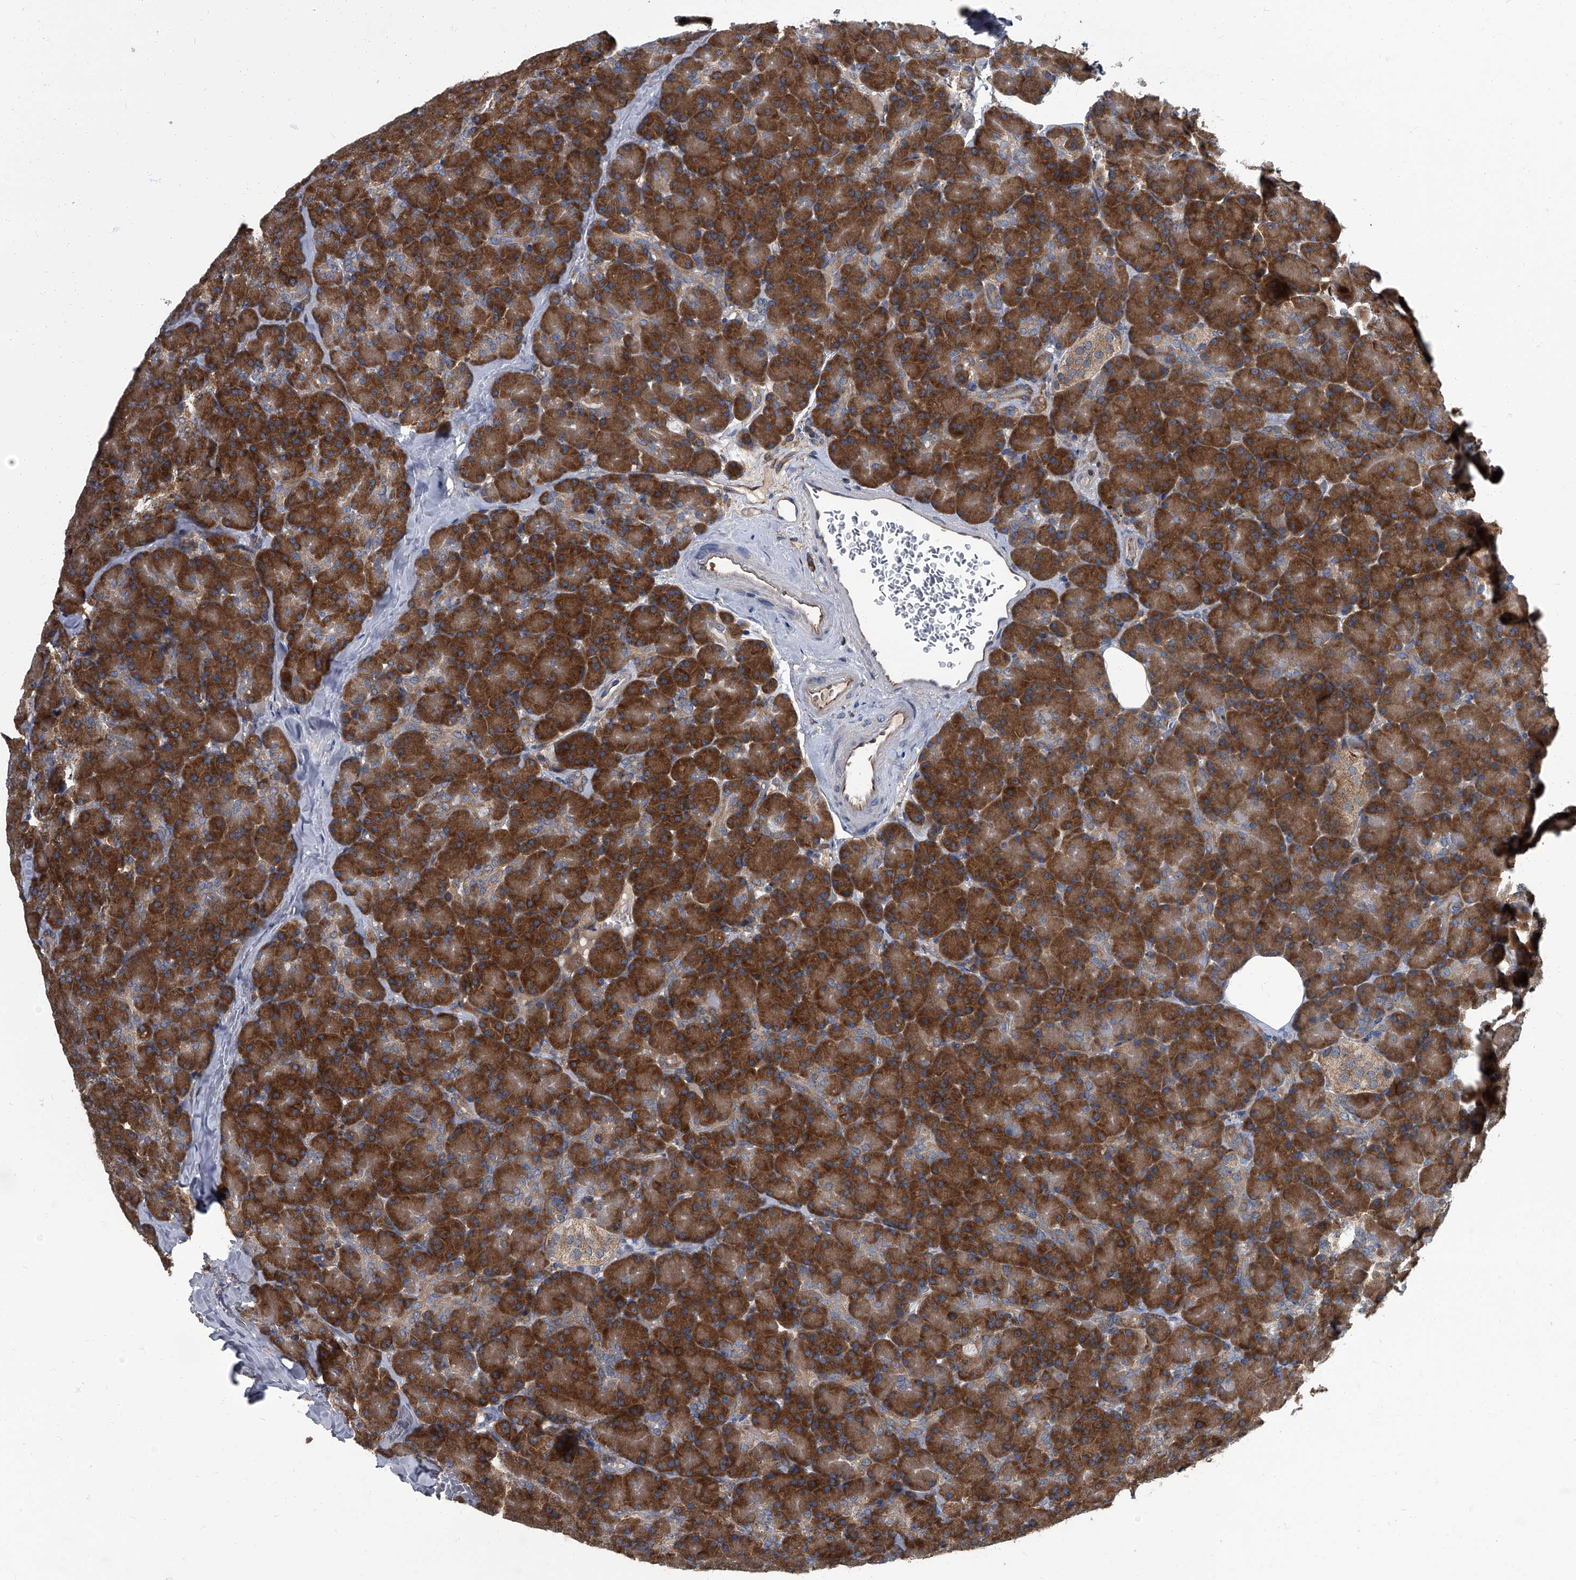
{"staining": {"intensity": "strong", "quantity": ">75%", "location": "cytoplasmic/membranous"}, "tissue": "pancreas", "cell_type": "Exocrine glandular cells", "image_type": "normal", "snomed": [{"axis": "morphology", "description": "Normal tissue, NOS"}, {"axis": "topography", "description": "Pancreas"}], "caption": "Protein expression analysis of unremarkable human pancreas reveals strong cytoplasmic/membranous expression in about >75% of exocrine glandular cells. (DAB IHC, brown staining for protein, blue staining for nuclei).", "gene": "CDV3", "patient": {"sex": "female", "age": 43}}